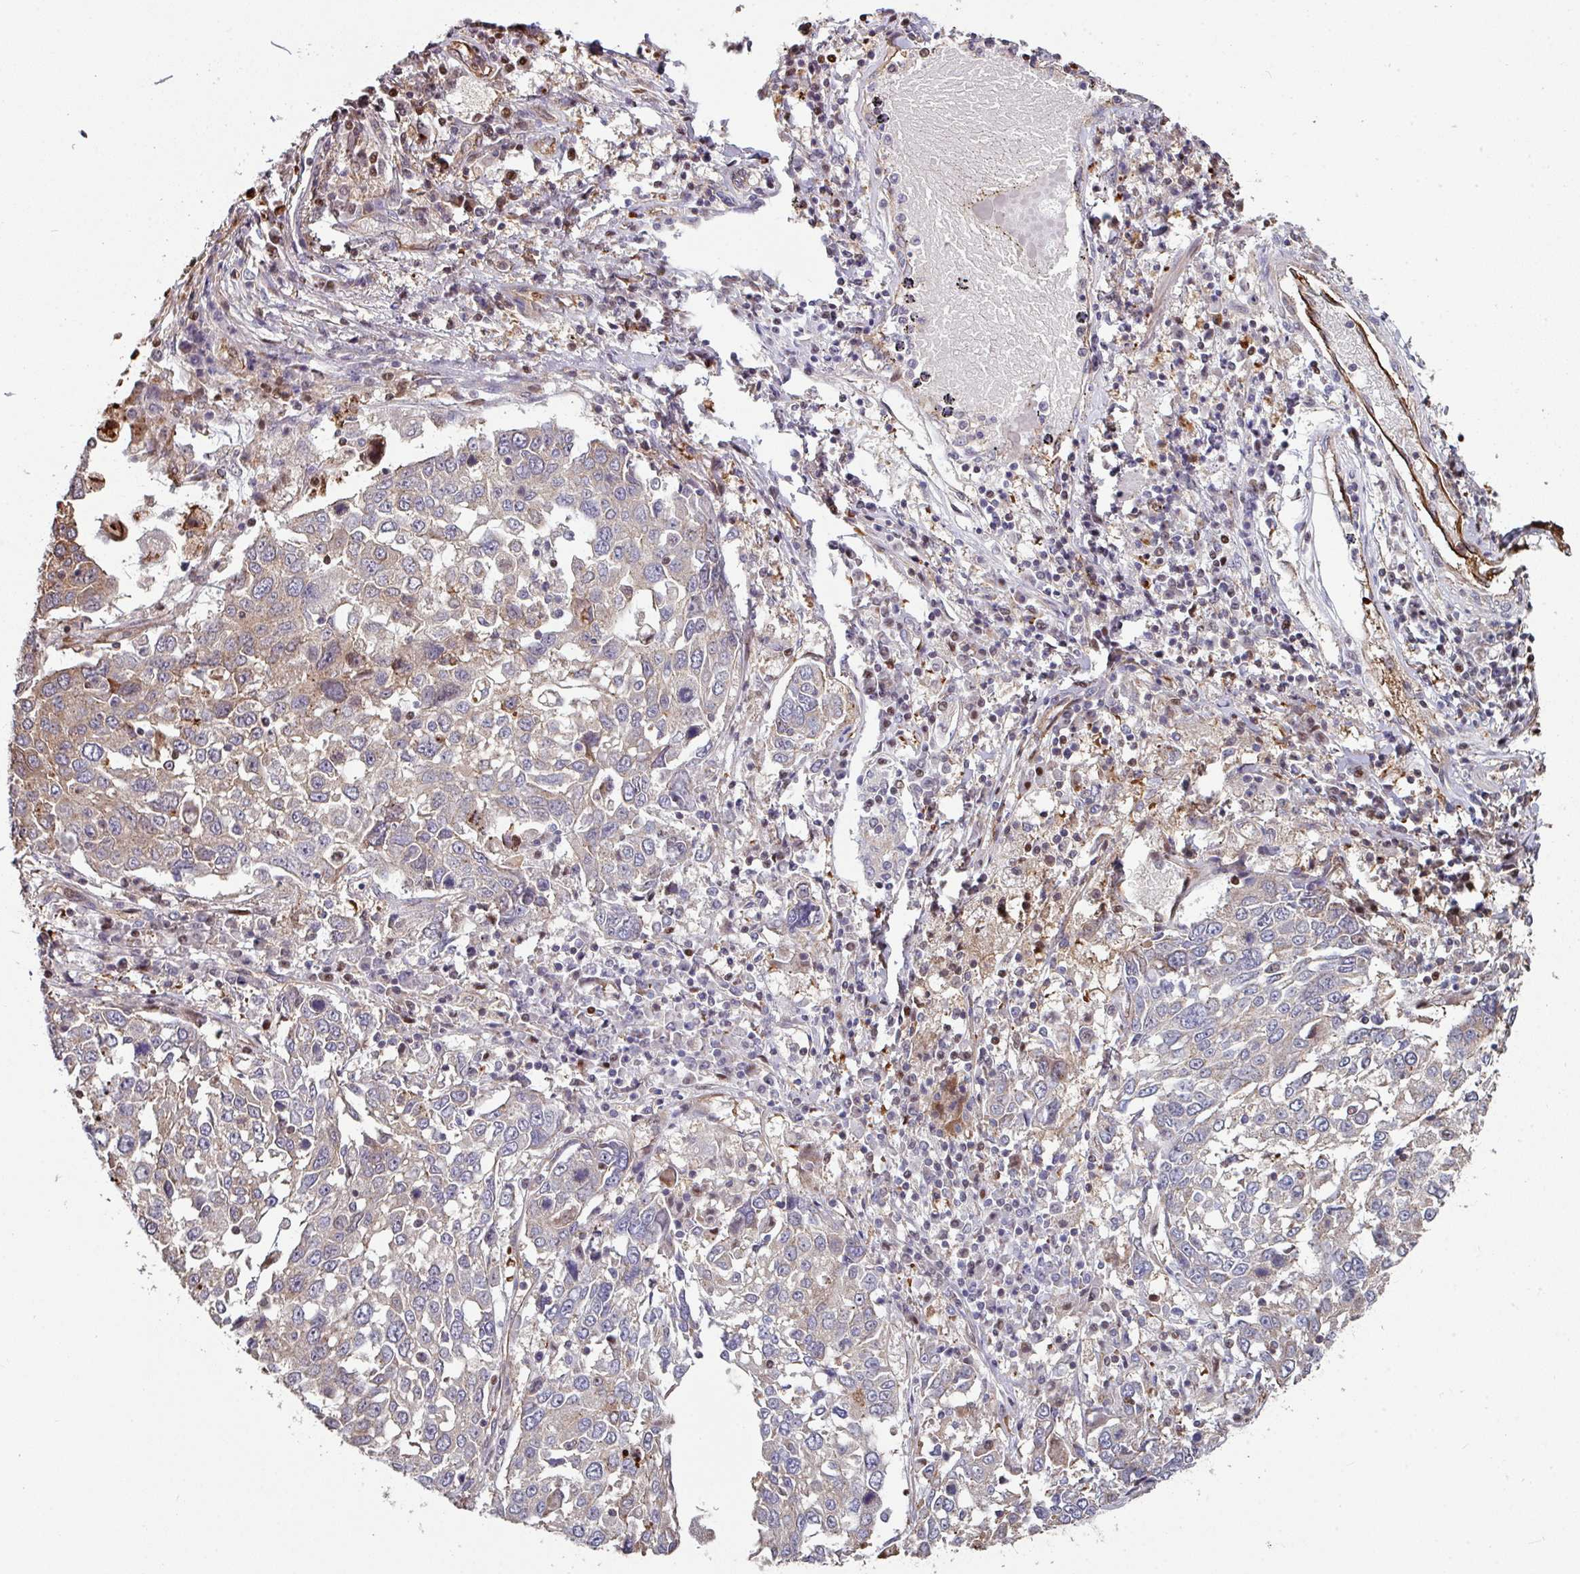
{"staining": {"intensity": "negative", "quantity": "none", "location": "none"}, "tissue": "lung cancer", "cell_type": "Tumor cells", "image_type": "cancer", "snomed": [{"axis": "morphology", "description": "Squamous cell carcinoma, NOS"}, {"axis": "topography", "description": "Lung"}], "caption": "Tumor cells show no significant positivity in lung cancer (squamous cell carcinoma).", "gene": "ANO9", "patient": {"sex": "male", "age": 65}}